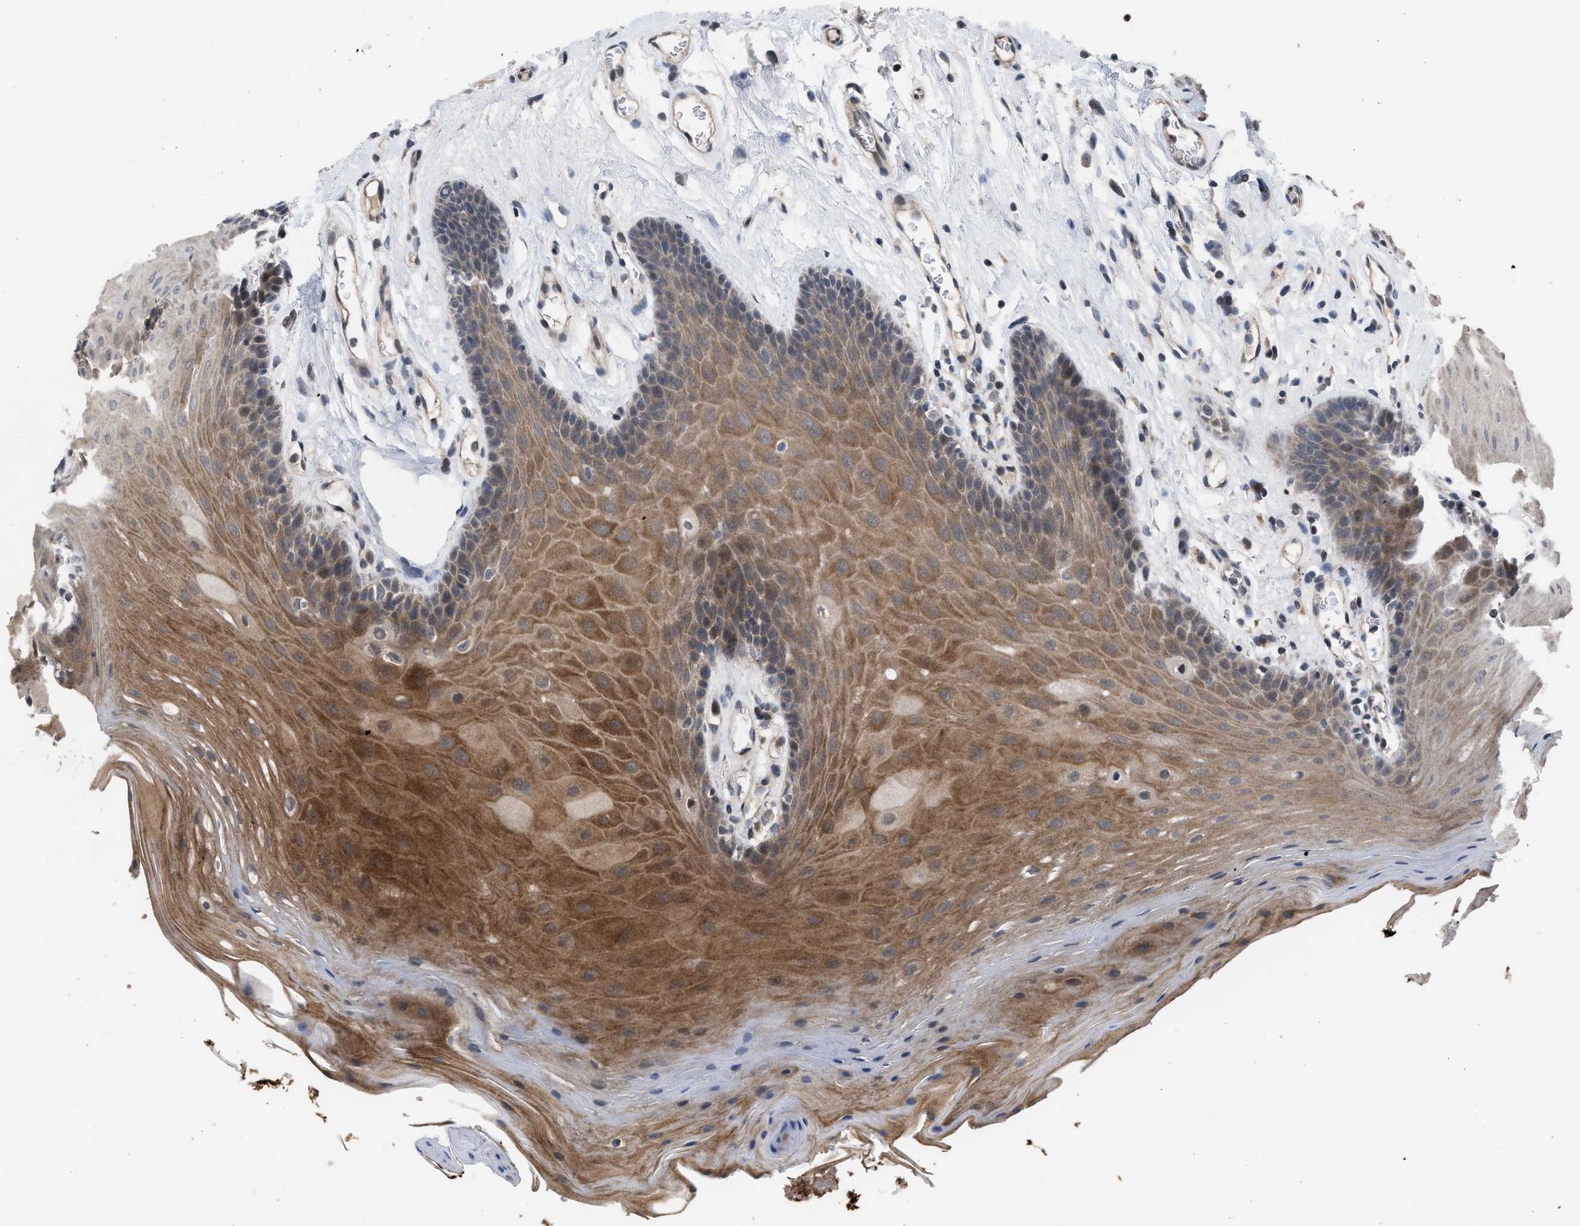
{"staining": {"intensity": "moderate", "quantity": ">75%", "location": "cytoplasmic/membranous"}, "tissue": "oral mucosa", "cell_type": "Squamous epithelial cells", "image_type": "normal", "snomed": [{"axis": "morphology", "description": "Normal tissue, NOS"}, {"axis": "morphology", "description": "Squamous cell carcinoma, NOS"}, {"axis": "topography", "description": "Oral tissue"}, {"axis": "topography", "description": "Head-Neck"}], "caption": "This photomicrograph reveals benign oral mucosa stained with immunohistochemistry (IHC) to label a protein in brown. The cytoplasmic/membranous of squamous epithelial cells show moderate positivity for the protein. Nuclei are counter-stained blue.", "gene": "LDAF1", "patient": {"sex": "male", "age": 71}}